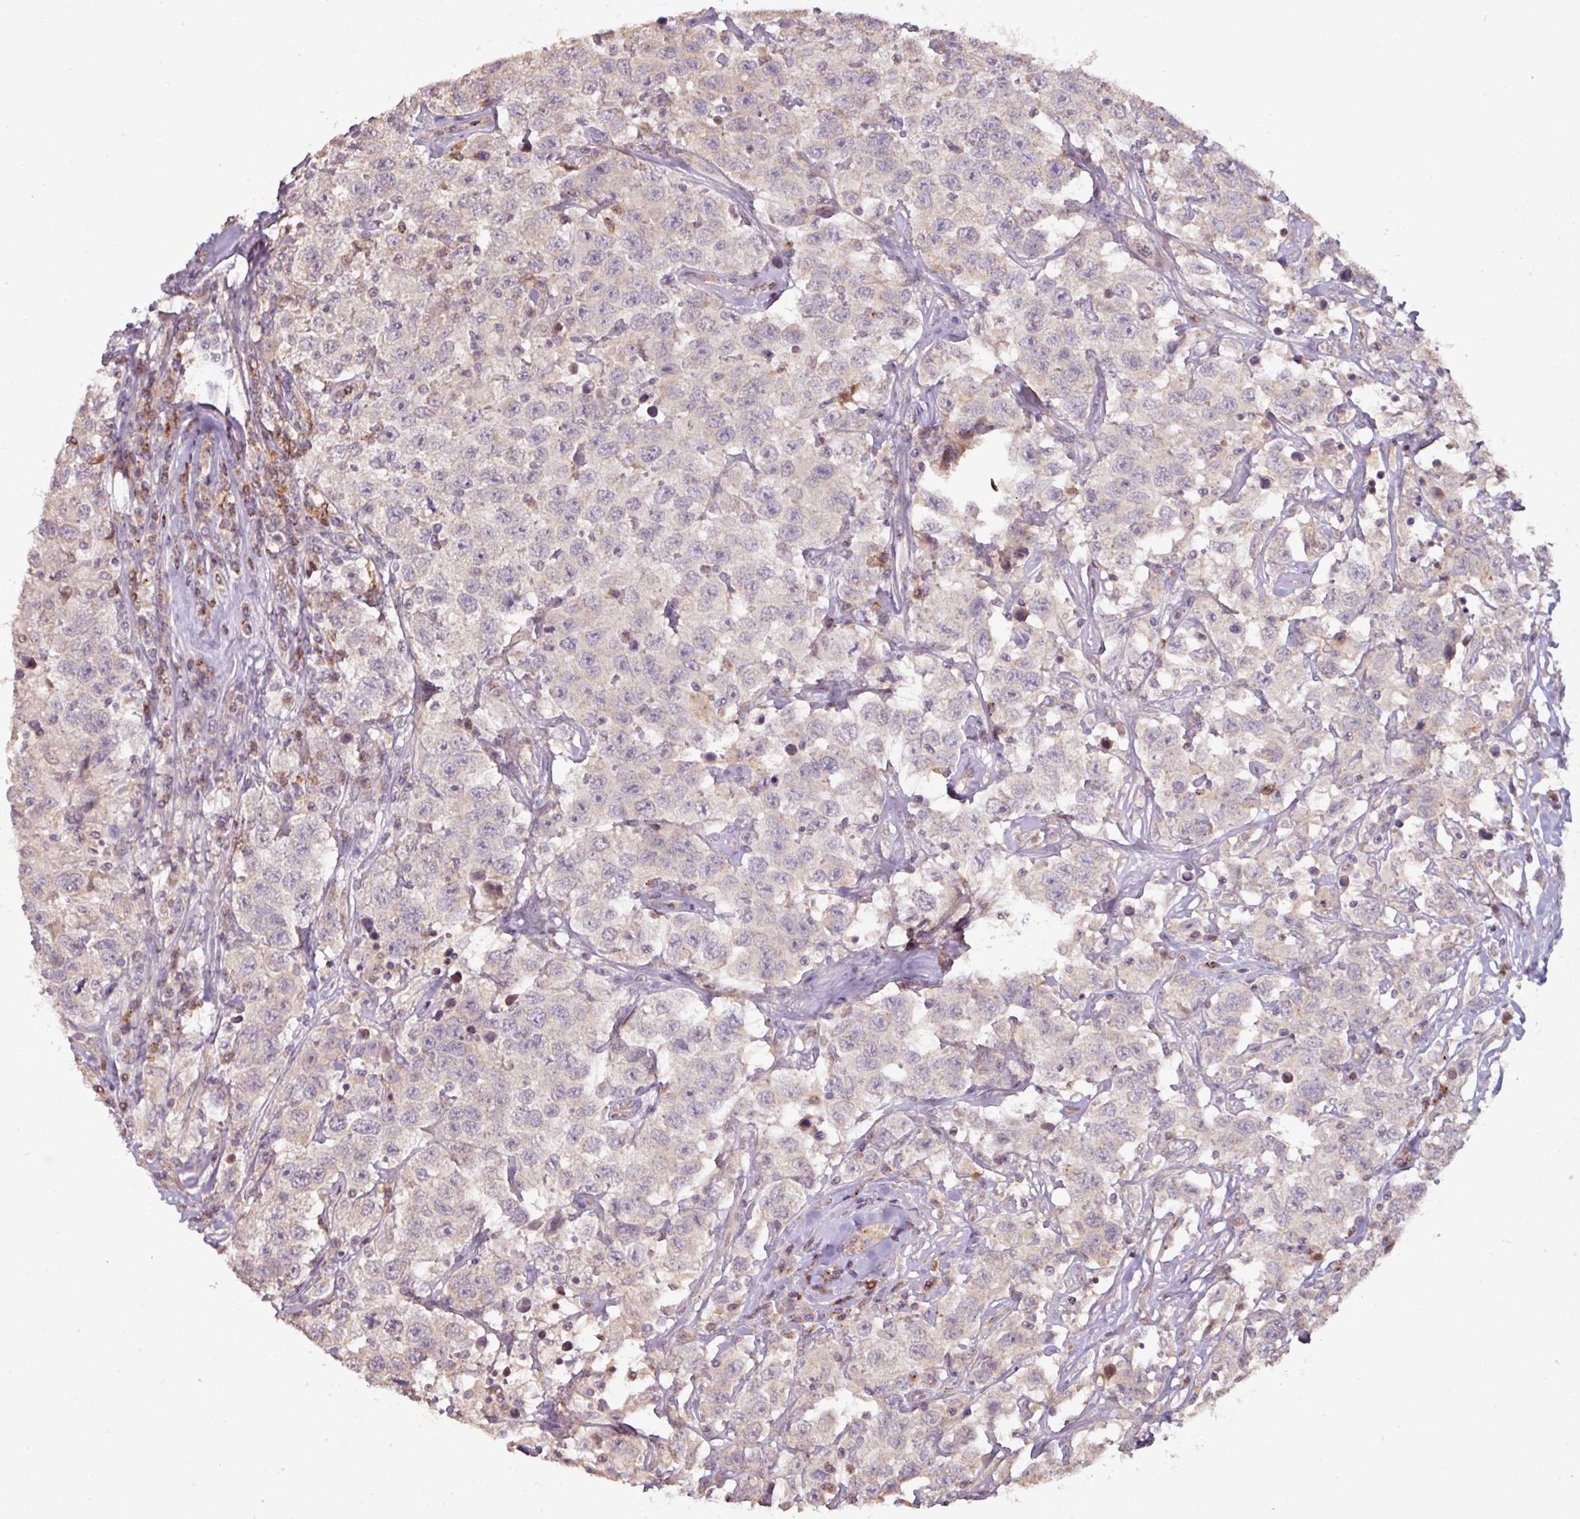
{"staining": {"intensity": "negative", "quantity": "none", "location": "none"}, "tissue": "testis cancer", "cell_type": "Tumor cells", "image_type": "cancer", "snomed": [{"axis": "morphology", "description": "Seminoma, NOS"}, {"axis": "topography", "description": "Testis"}], "caption": "High power microscopy image of an IHC micrograph of testis cancer (seminoma), revealing no significant staining in tumor cells.", "gene": "CXCR5", "patient": {"sex": "male", "age": 41}}